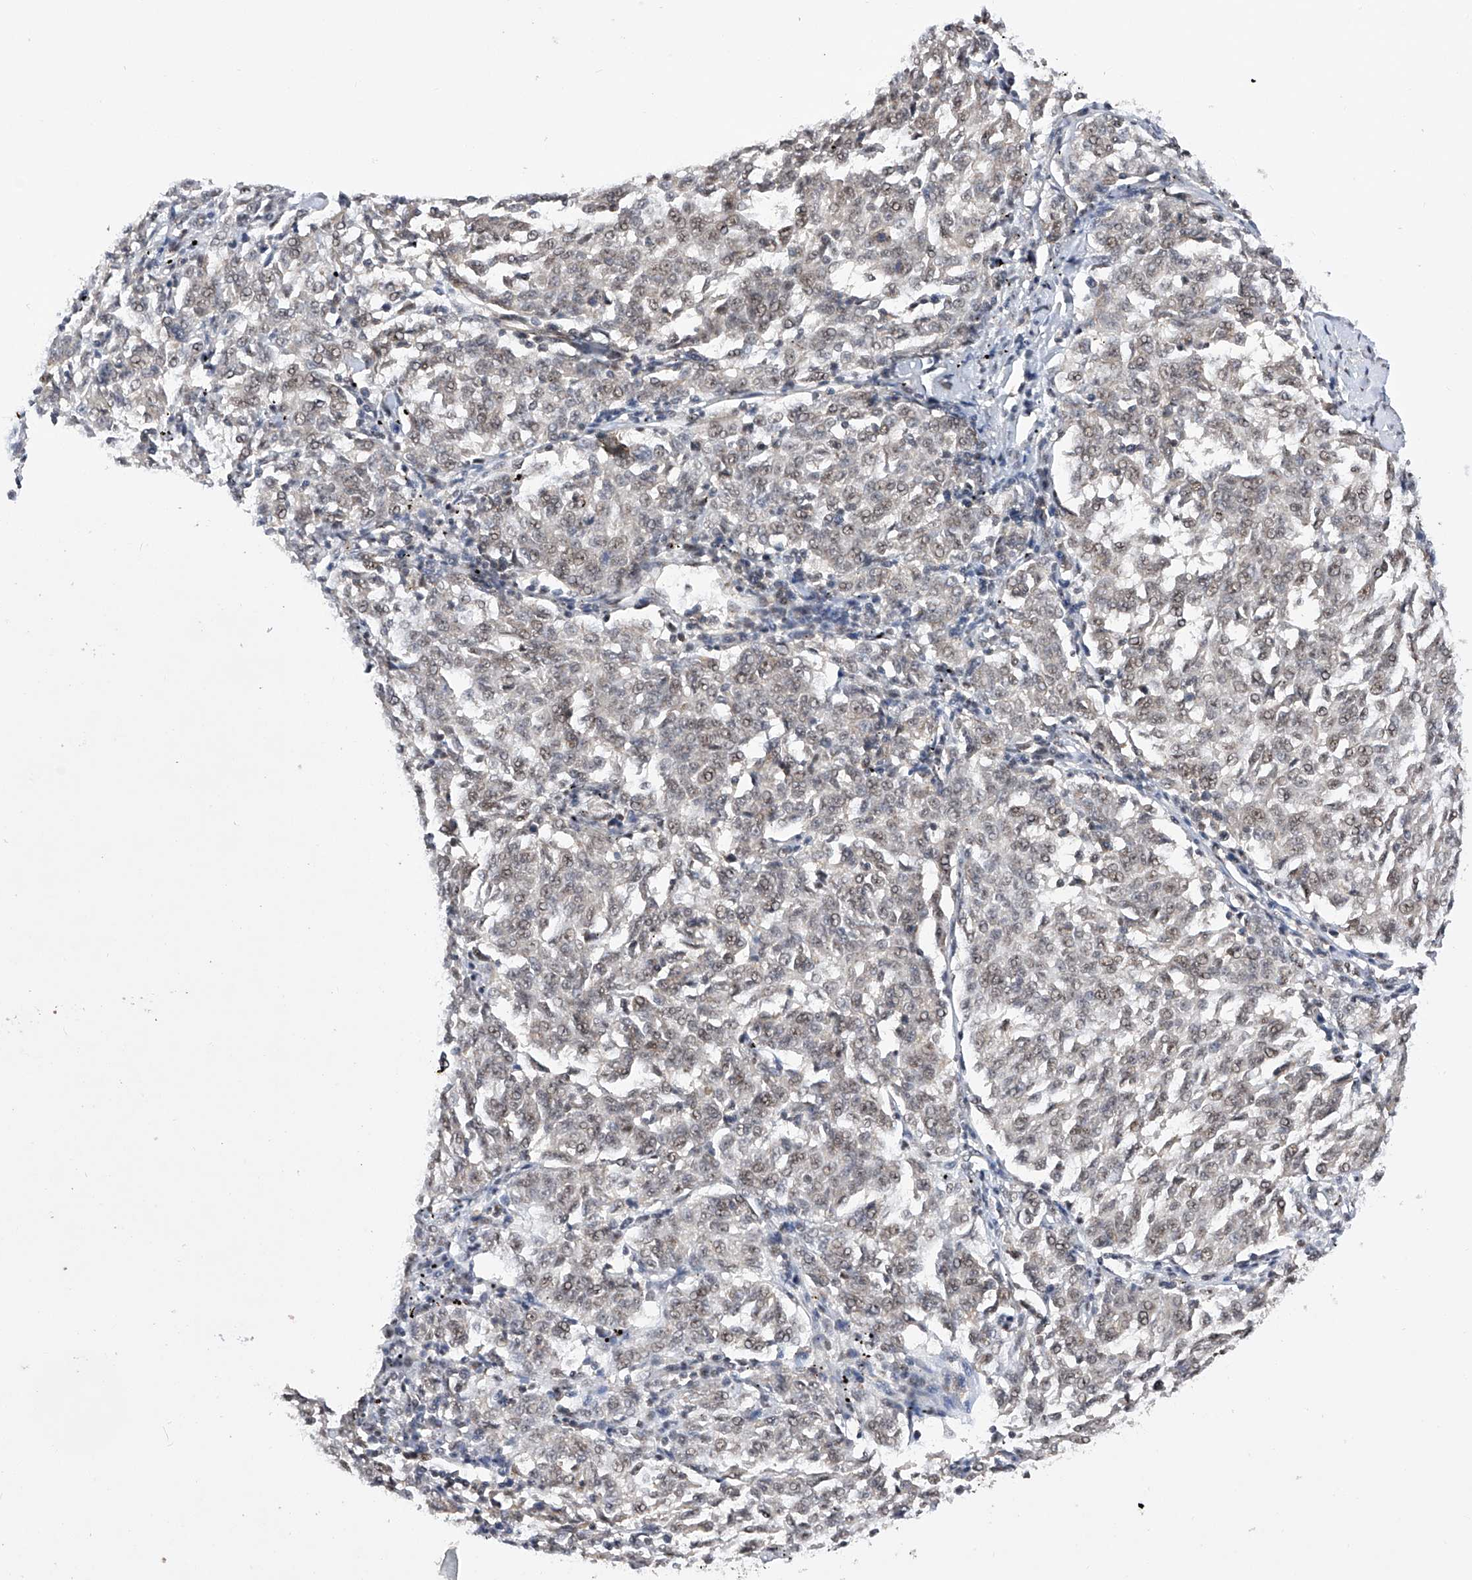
{"staining": {"intensity": "weak", "quantity": "<25%", "location": "nuclear"}, "tissue": "melanoma", "cell_type": "Tumor cells", "image_type": "cancer", "snomed": [{"axis": "morphology", "description": "Malignant melanoma, NOS"}, {"axis": "topography", "description": "Skin"}], "caption": "DAB (3,3'-diaminobenzidine) immunohistochemical staining of malignant melanoma shows no significant positivity in tumor cells. (DAB (3,3'-diaminobenzidine) immunohistochemistry, high magnification).", "gene": "NFATC4", "patient": {"sex": "female", "age": 72}}